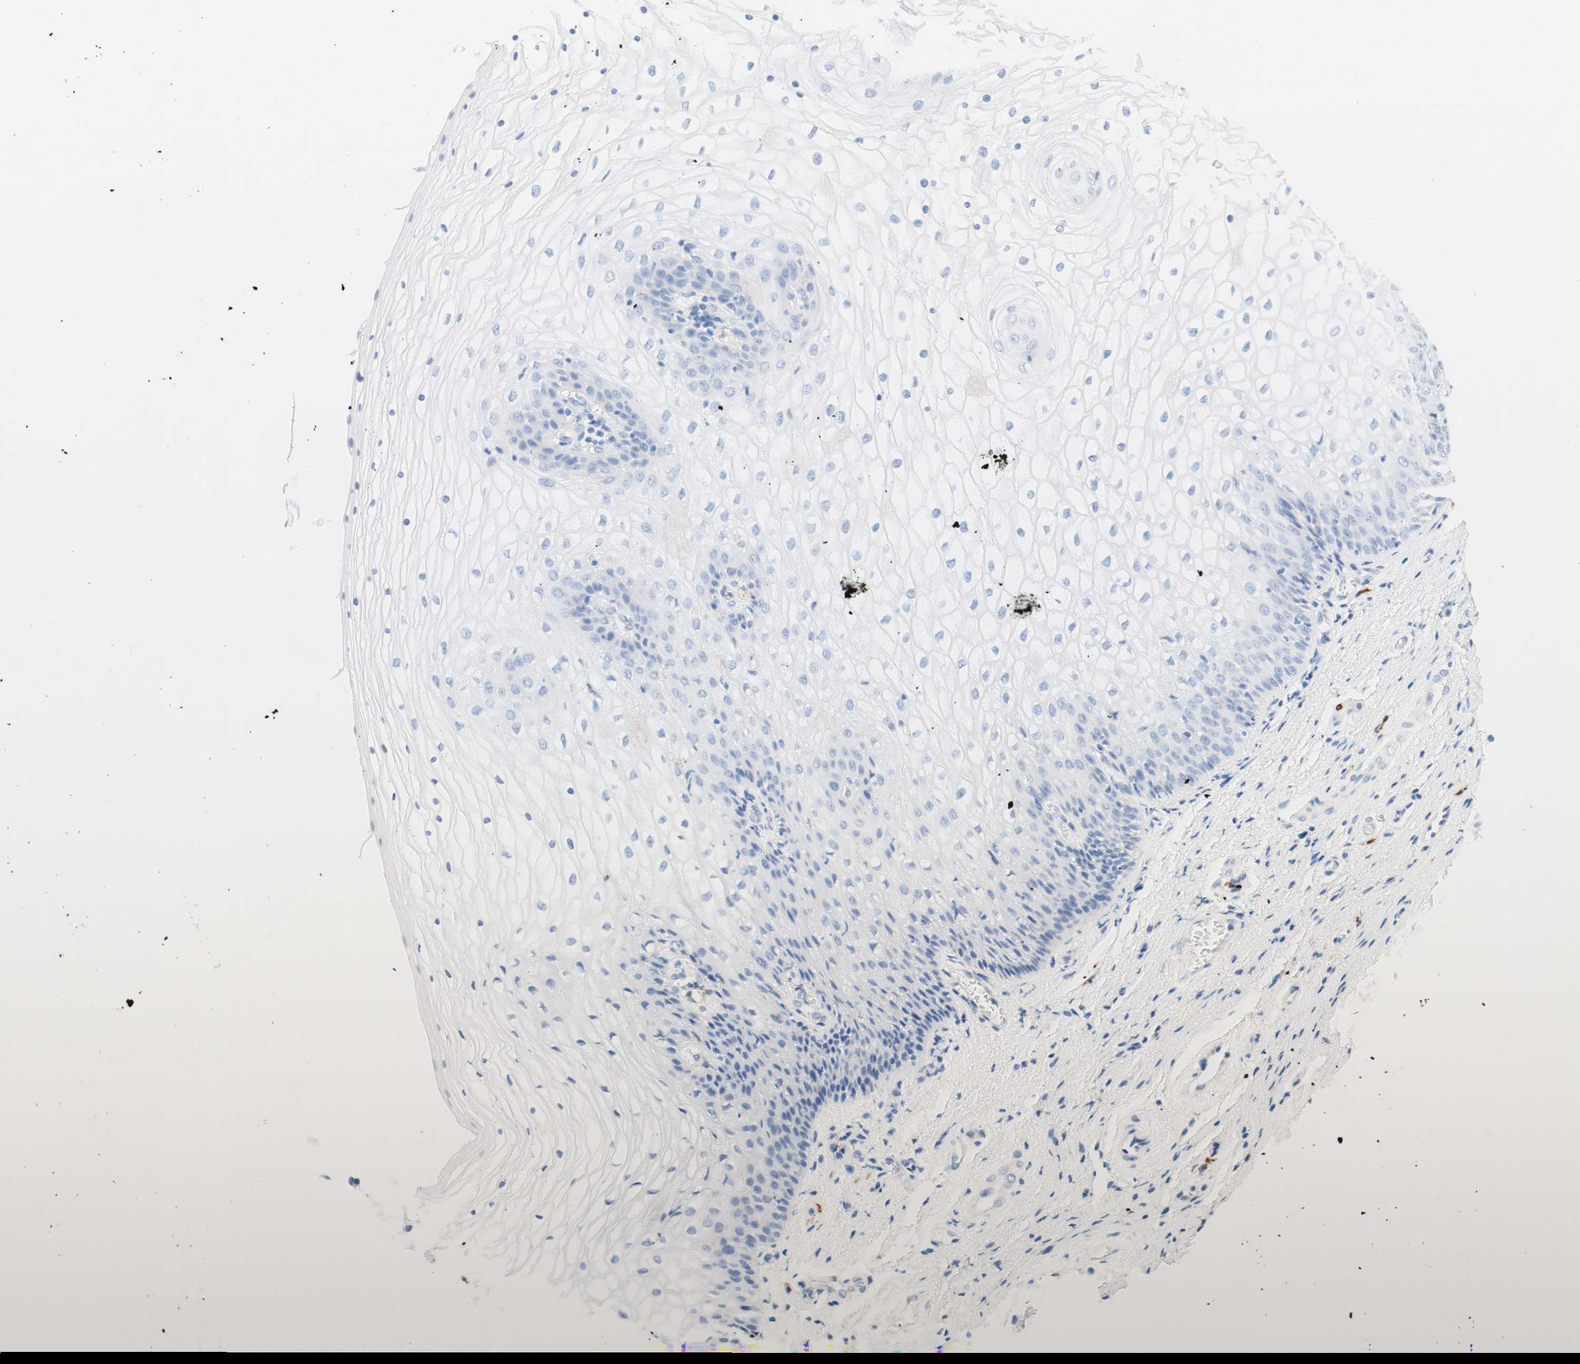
{"staining": {"intensity": "negative", "quantity": "none", "location": "none"}, "tissue": "vagina", "cell_type": "Squamous epithelial cells", "image_type": "normal", "snomed": [{"axis": "morphology", "description": "Normal tissue, NOS"}, {"axis": "topography", "description": "Vagina"}], "caption": "This image is of unremarkable vagina stained with immunohistochemistry (IHC) to label a protein in brown with the nuclei are counter-stained blue. There is no positivity in squamous epithelial cells.", "gene": "CD63", "patient": {"sex": "female", "age": 34}}